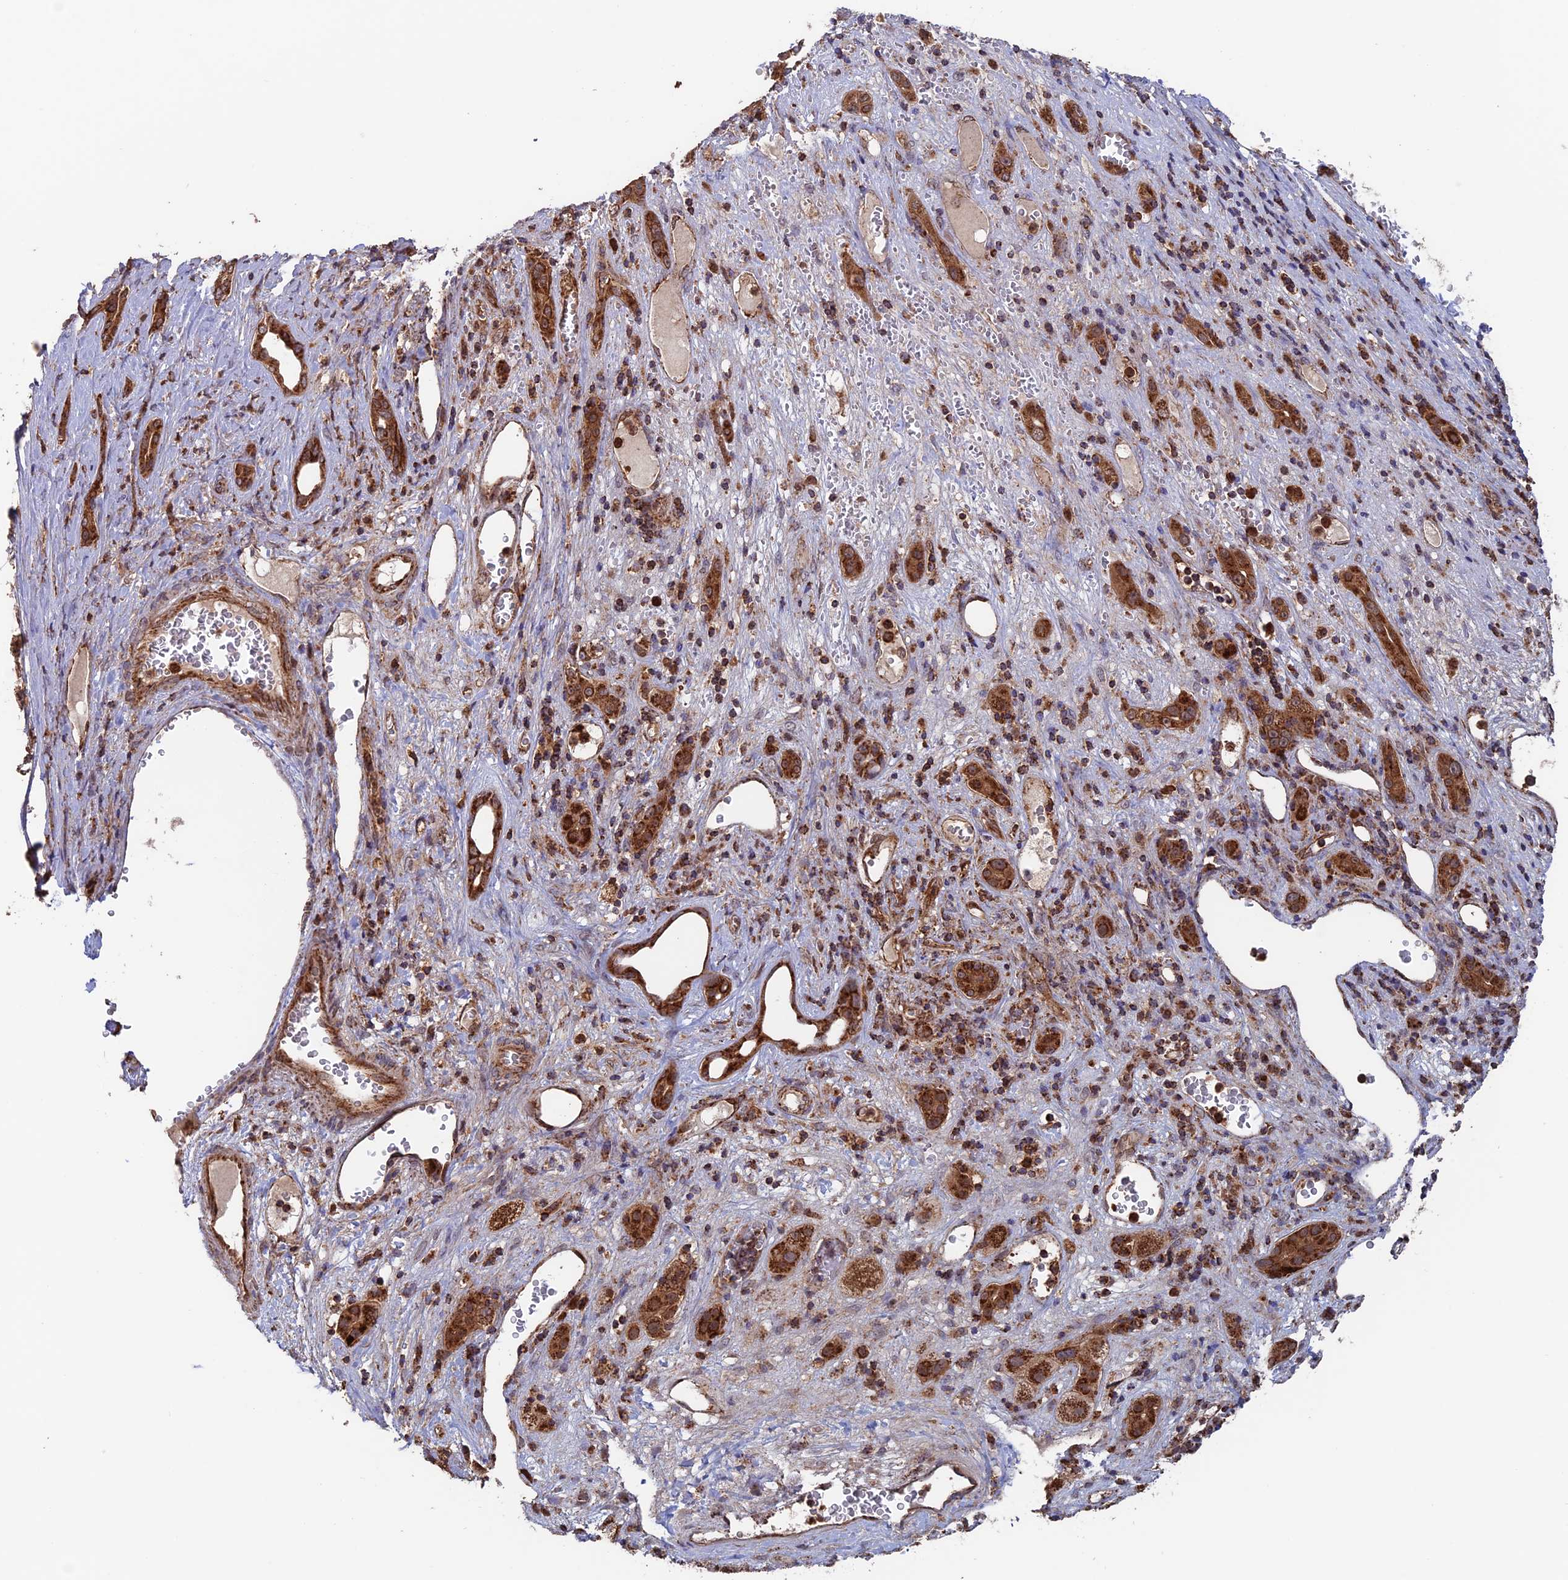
{"staining": {"intensity": "strong", "quantity": ">75%", "location": "cytoplasmic/membranous"}, "tissue": "liver cancer", "cell_type": "Tumor cells", "image_type": "cancer", "snomed": [{"axis": "morphology", "description": "Carcinoma, Hepatocellular, NOS"}, {"axis": "topography", "description": "Liver"}], "caption": "Protein expression by immunohistochemistry demonstrates strong cytoplasmic/membranous staining in approximately >75% of tumor cells in liver hepatocellular carcinoma.", "gene": "DTYMK", "patient": {"sex": "female", "age": 73}}